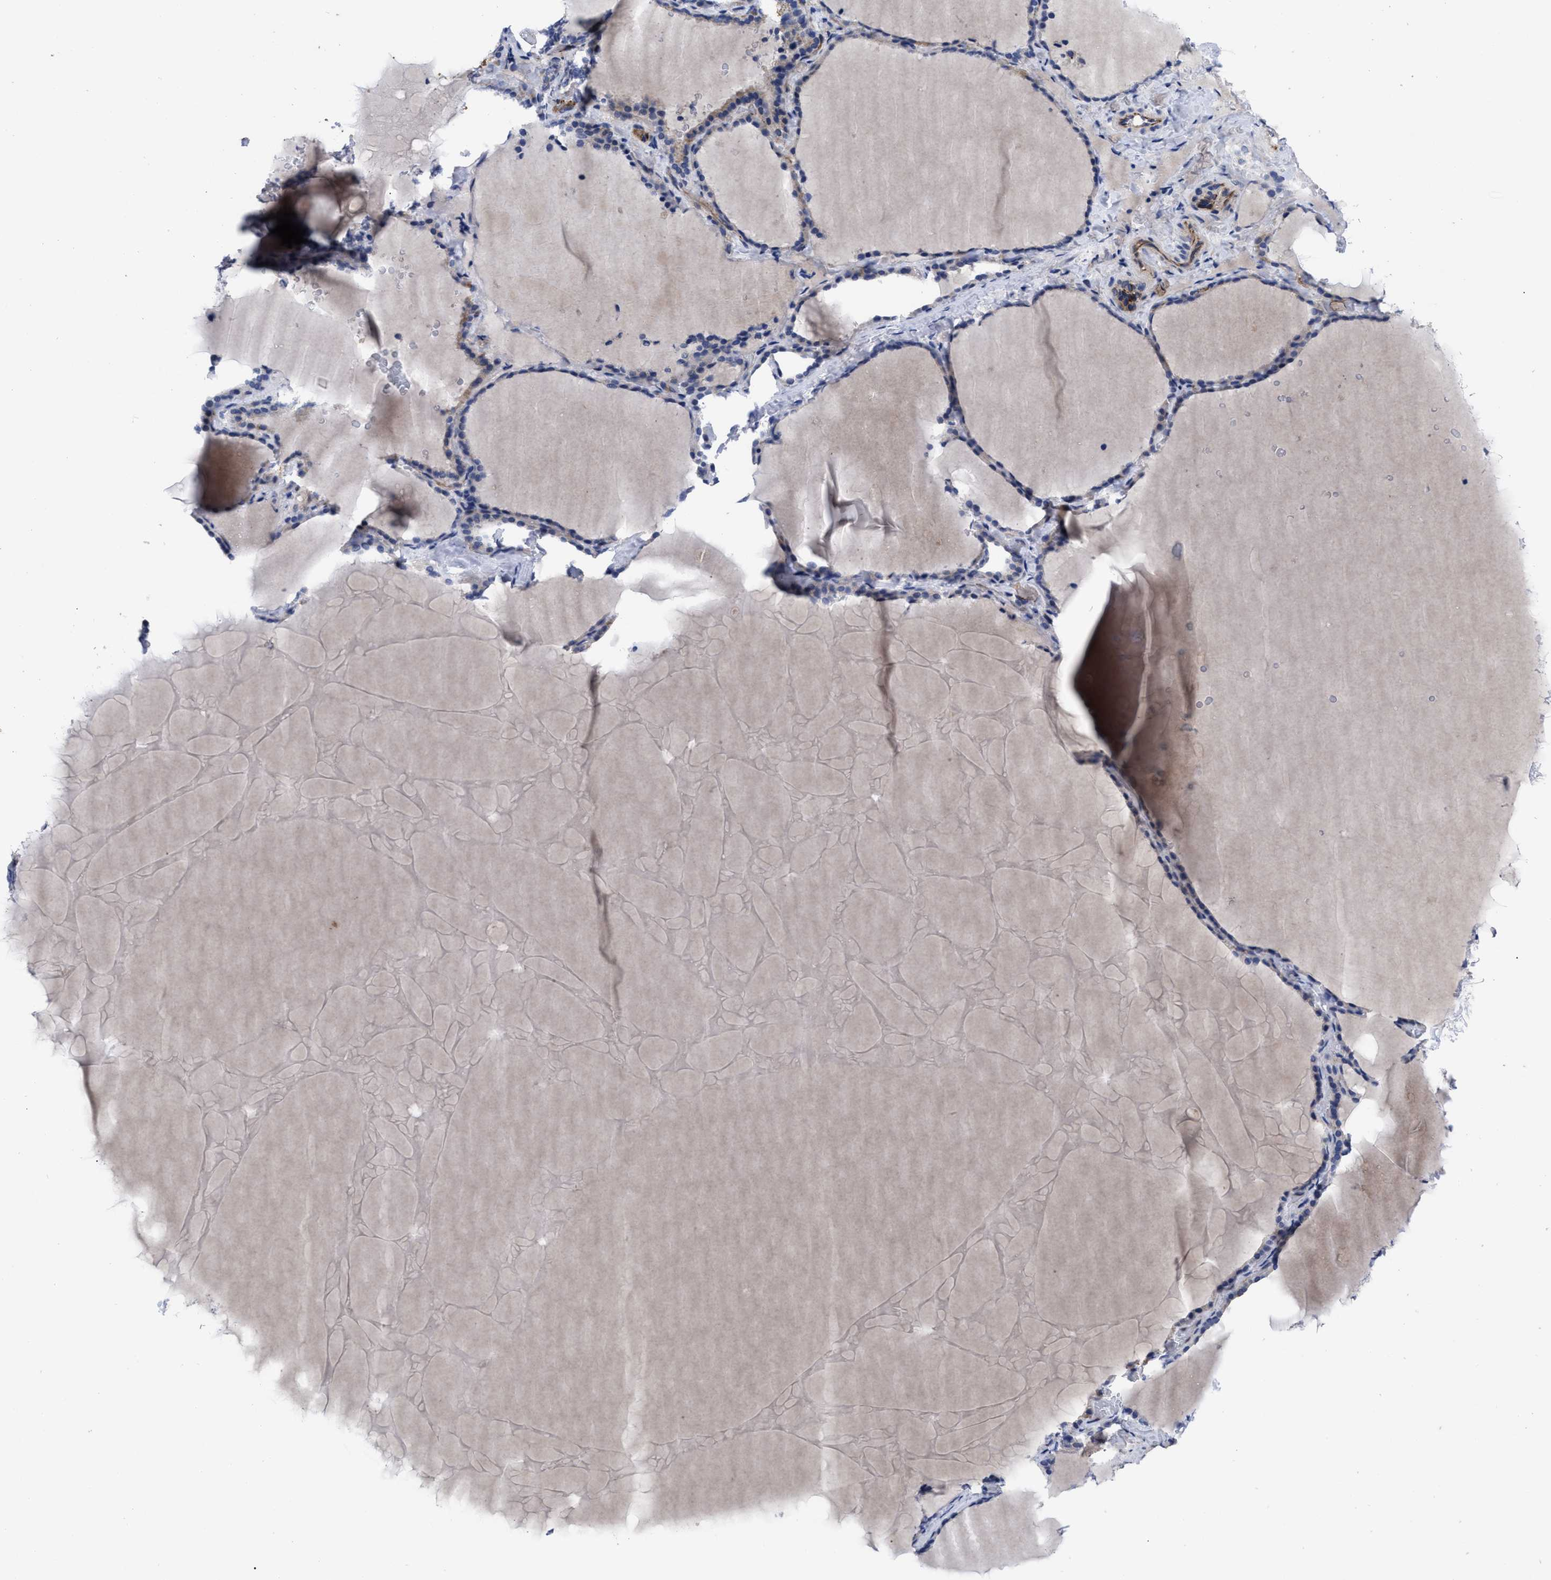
{"staining": {"intensity": "negative", "quantity": "none", "location": "none"}, "tissue": "thyroid gland", "cell_type": "Glandular cells", "image_type": "normal", "snomed": [{"axis": "morphology", "description": "Normal tissue, NOS"}, {"axis": "topography", "description": "Thyroid gland"}], "caption": "DAB immunohistochemical staining of normal thyroid gland displays no significant staining in glandular cells.", "gene": "CCN5", "patient": {"sex": "female", "age": 28}}